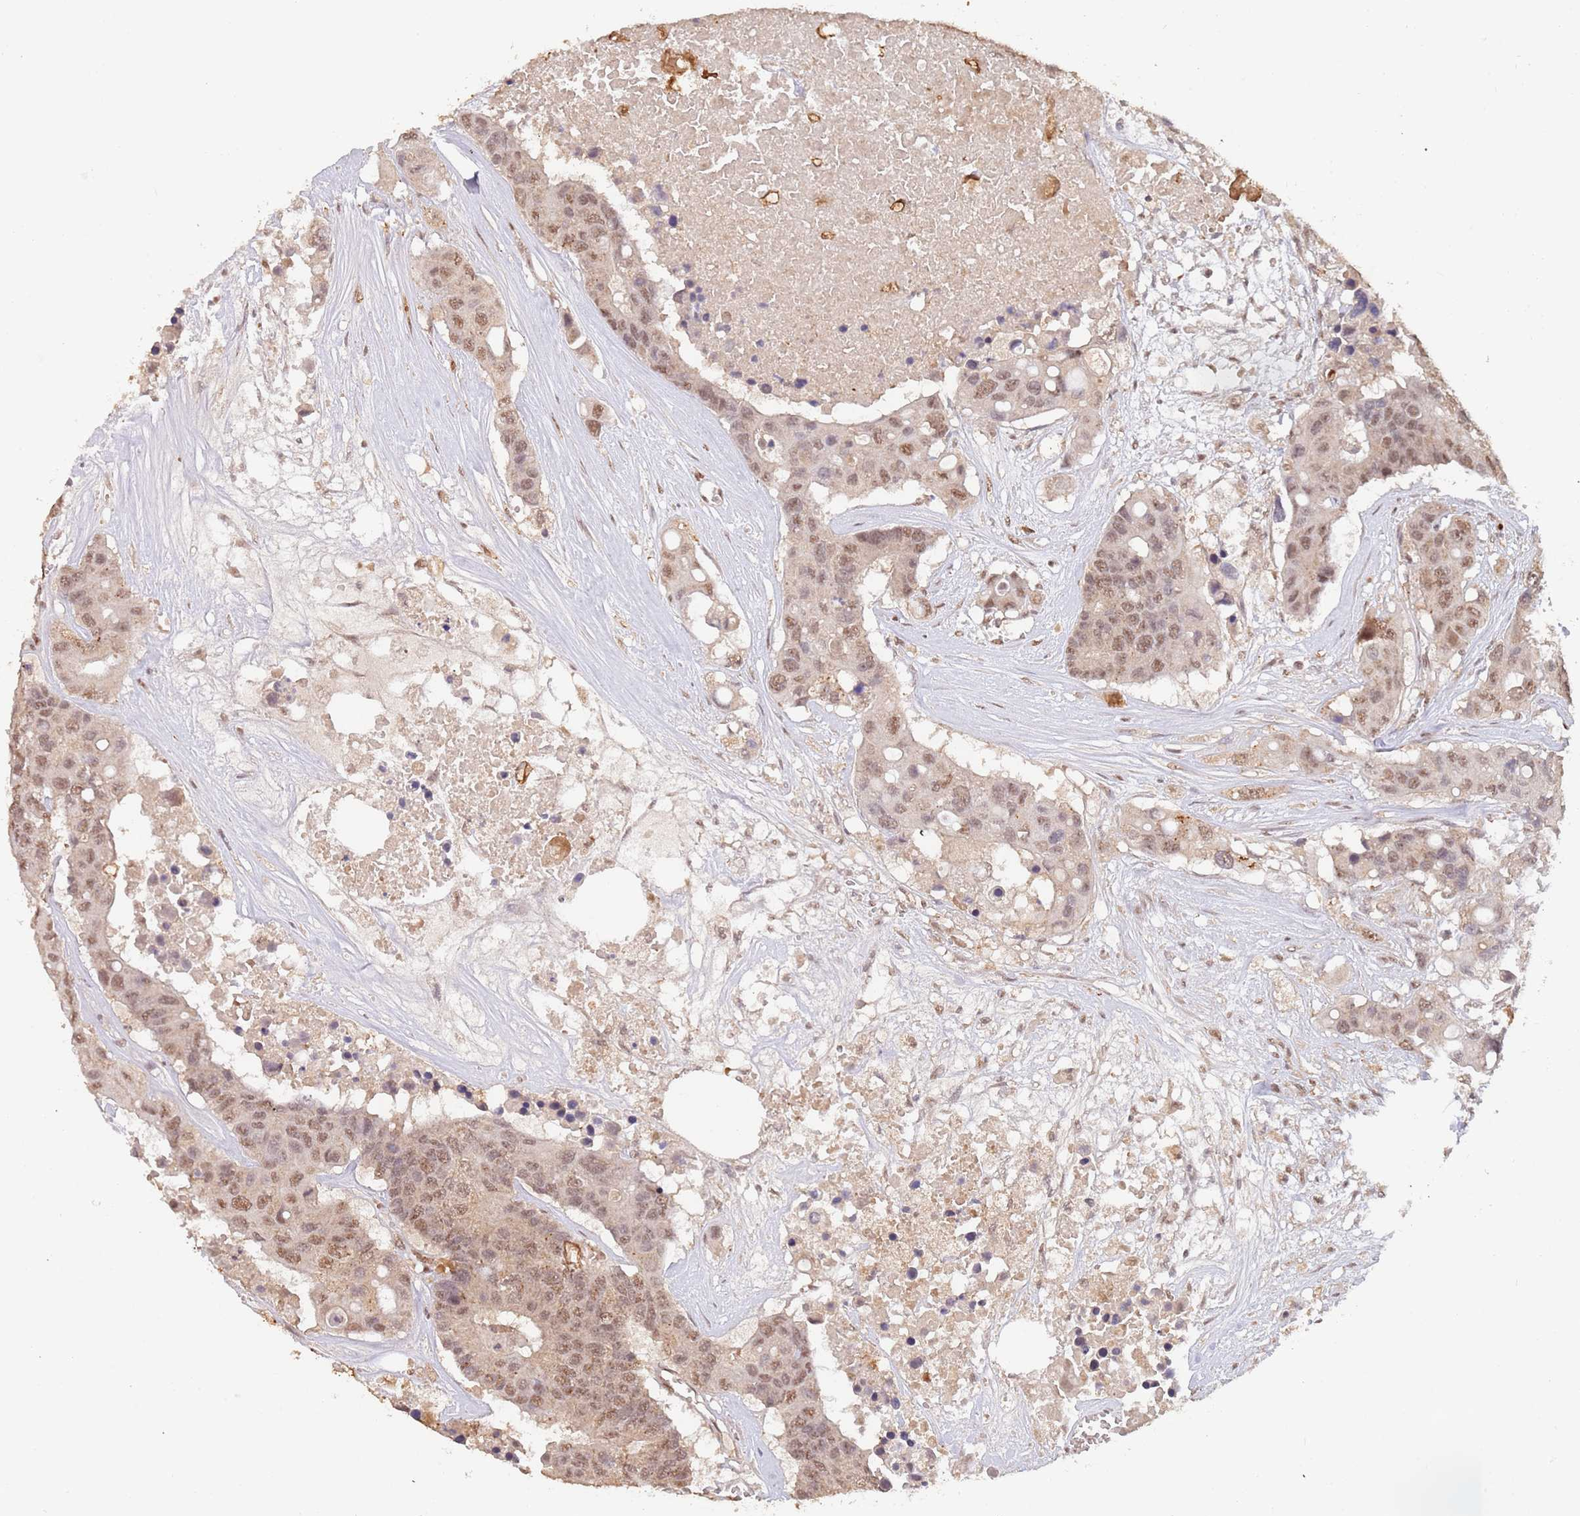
{"staining": {"intensity": "moderate", "quantity": ">75%", "location": "nuclear"}, "tissue": "colorectal cancer", "cell_type": "Tumor cells", "image_type": "cancer", "snomed": [{"axis": "morphology", "description": "Adenocarcinoma, NOS"}, {"axis": "topography", "description": "Colon"}], "caption": "Colorectal adenocarcinoma stained with a protein marker displays moderate staining in tumor cells.", "gene": "RFXANK", "patient": {"sex": "male", "age": 77}}